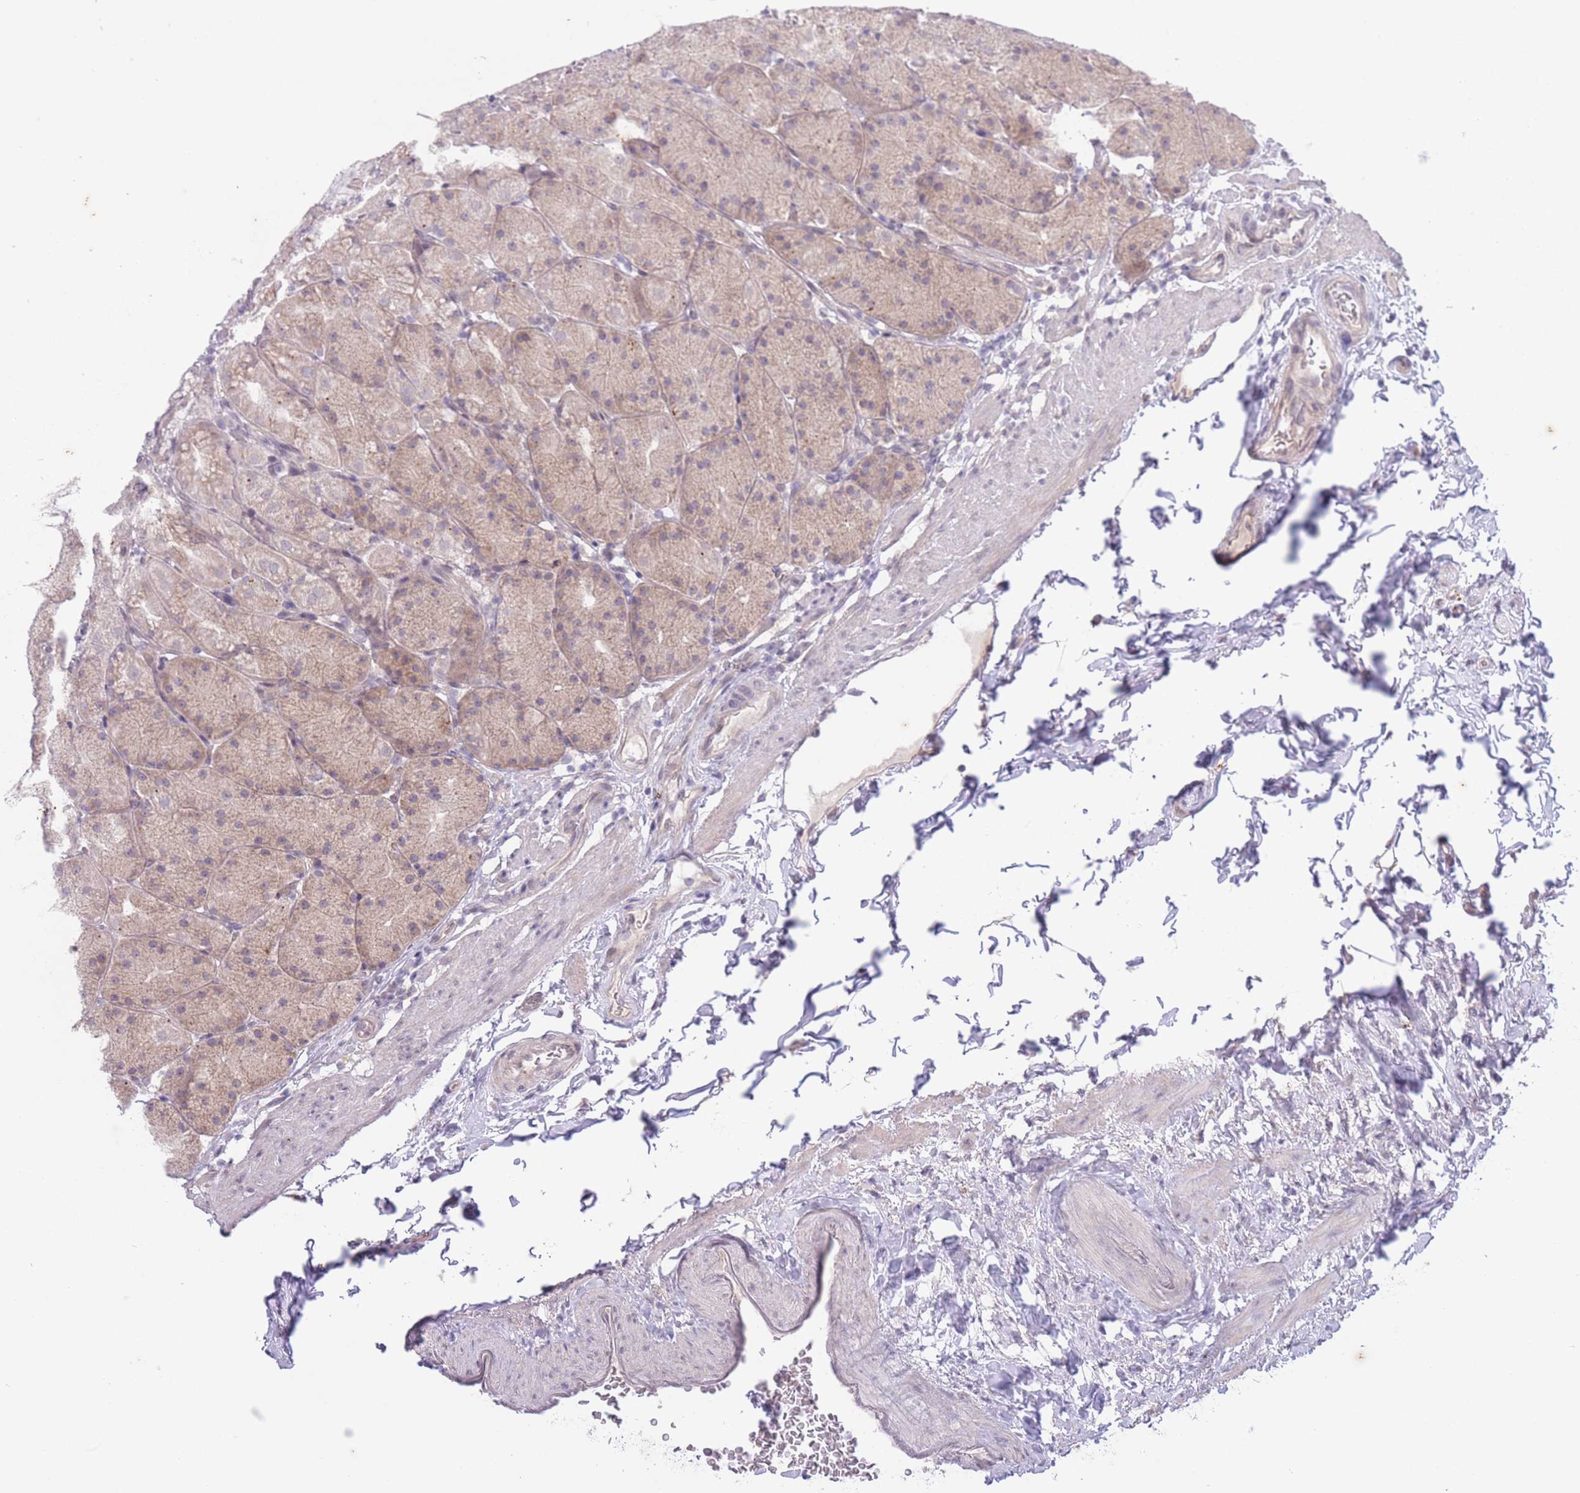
{"staining": {"intensity": "weak", "quantity": ">75%", "location": "cytoplasmic/membranous"}, "tissue": "stomach", "cell_type": "Glandular cells", "image_type": "normal", "snomed": [{"axis": "morphology", "description": "Normal tissue, NOS"}, {"axis": "topography", "description": "Stomach, upper"}, {"axis": "topography", "description": "Stomach, lower"}], "caption": "Benign stomach exhibits weak cytoplasmic/membranous expression in about >75% of glandular cells, visualized by immunohistochemistry.", "gene": "ARPIN", "patient": {"sex": "male", "age": 67}}